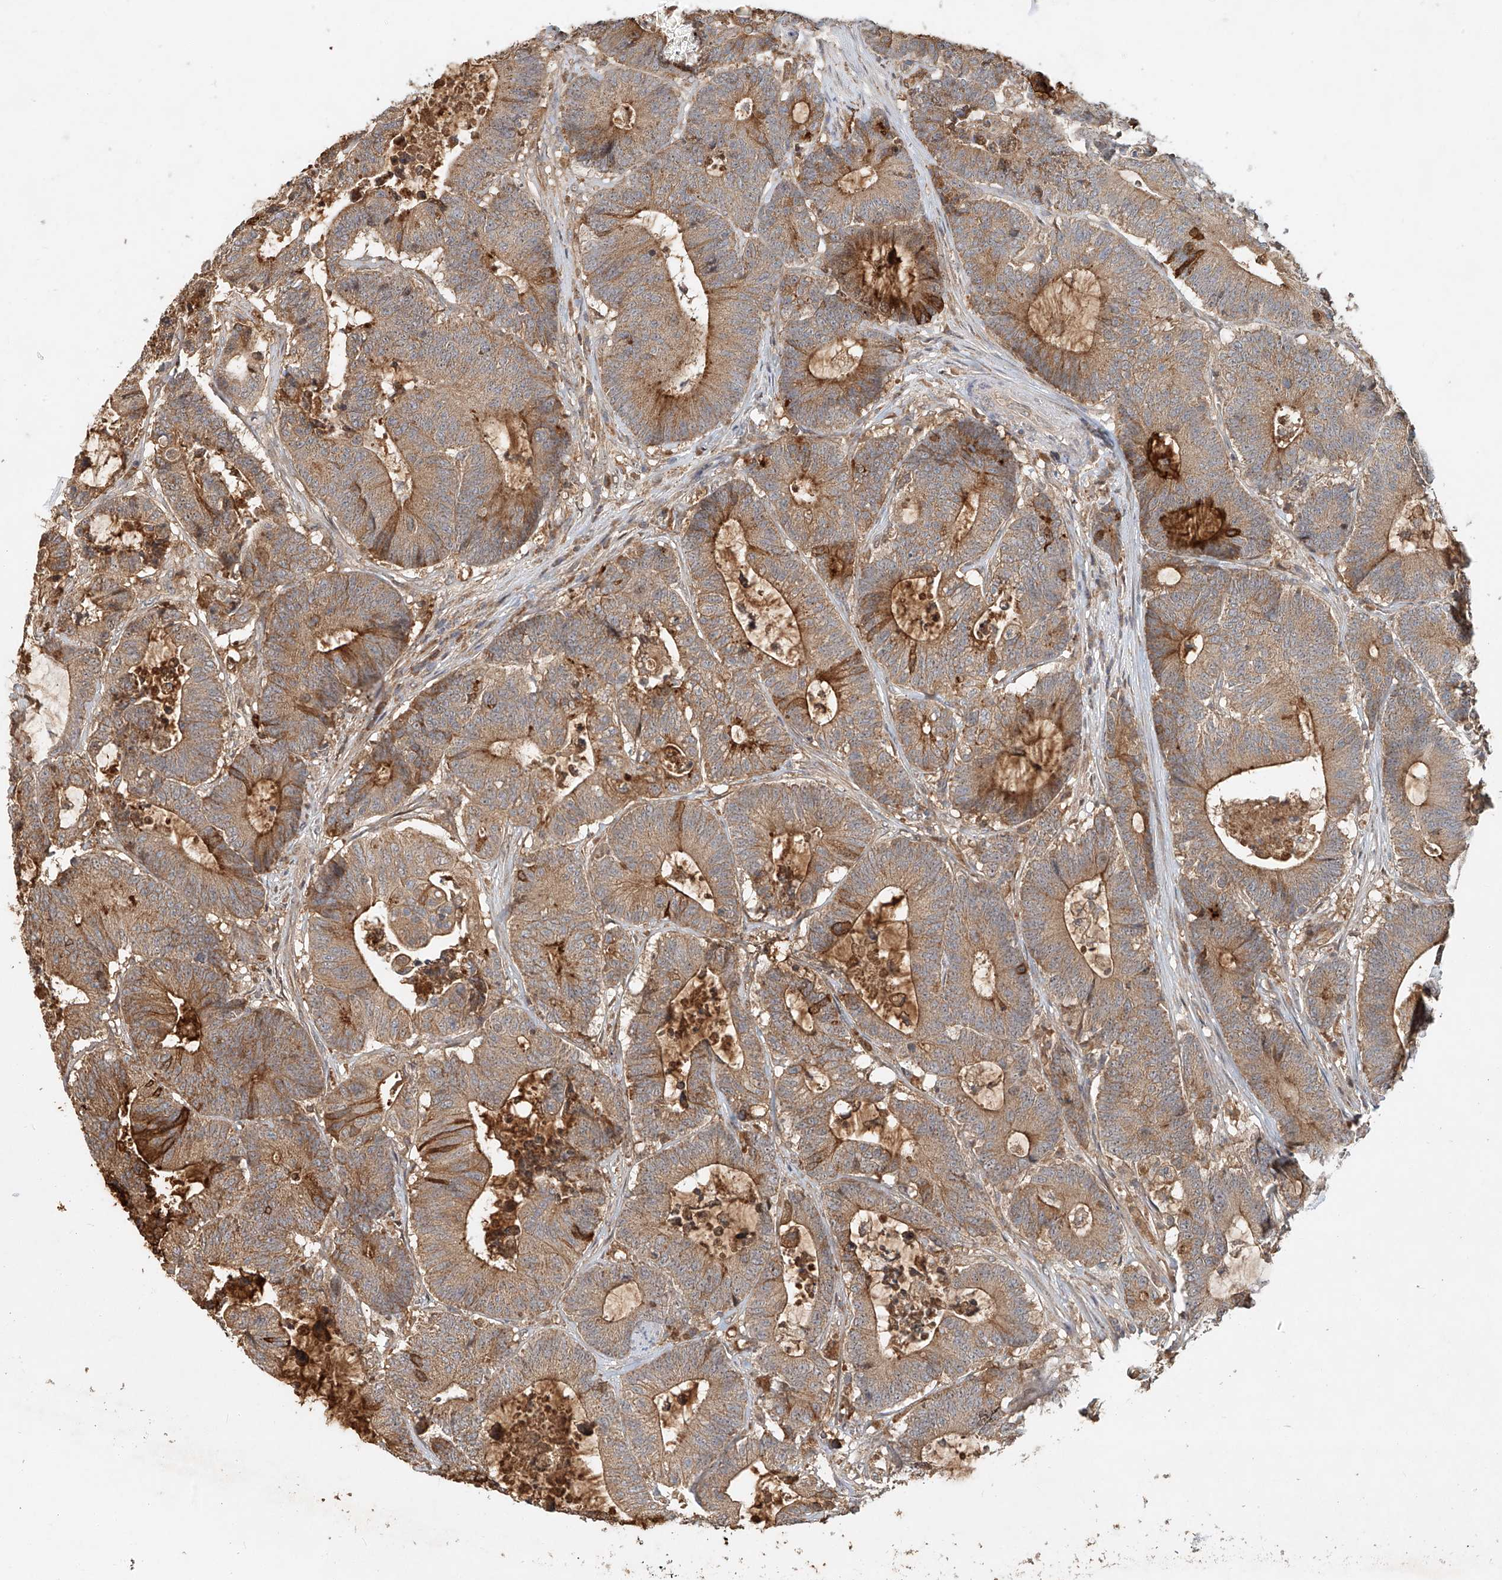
{"staining": {"intensity": "moderate", "quantity": ">75%", "location": "cytoplasmic/membranous"}, "tissue": "colorectal cancer", "cell_type": "Tumor cells", "image_type": "cancer", "snomed": [{"axis": "morphology", "description": "Adenocarcinoma, NOS"}, {"axis": "topography", "description": "Colon"}], "caption": "Tumor cells show moderate cytoplasmic/membranous staining in approximately >75% of cells in colorectal cancer (adenocarcinoma).", "gene": "TMEM61", "patient": {"sex": "female", "age": 84}}